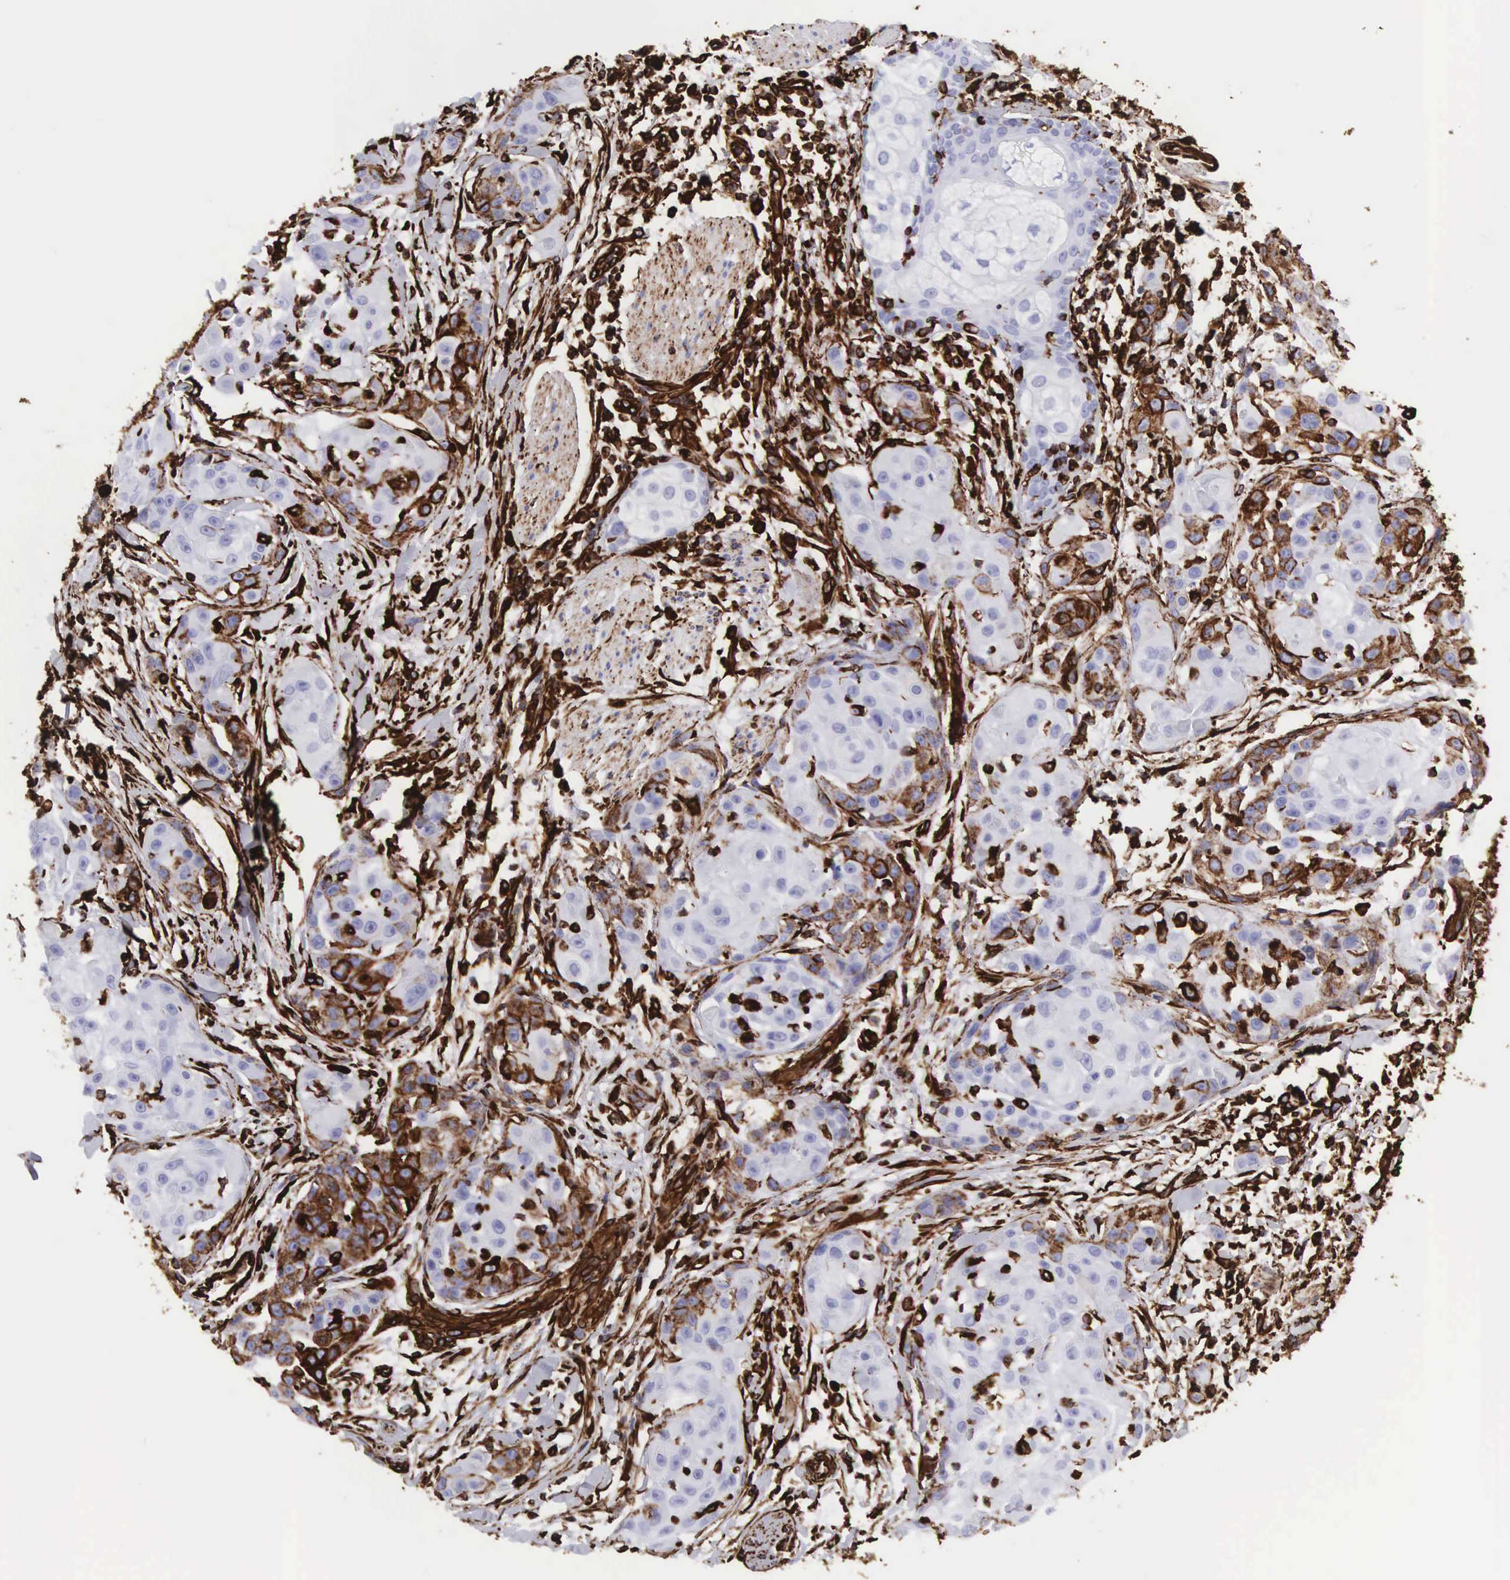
{"staining": {"intensity": "strong", "quantity": "<25%", "location": "cytoplasmic/membranous"}, "tissue": "skin cancer", "cell_type": "Tumor cells", "image_type": "cancer", "snomed": [{"axis": "morphology", "description": "Squamous cell carcinoma, NOS"}, {"axis": "topography", "description": "Skin"}], "caption": "High-magnification brightfield microscopy of skin cancer stained with DAB (brown) and counterstained with hematoxylin (blue). tumor cells exhibit strong cytoplasmic/membranous positivity is identified in about<25% of cells.", "gene": "VIM", "patient": {"sex": "female", "age": 57}}